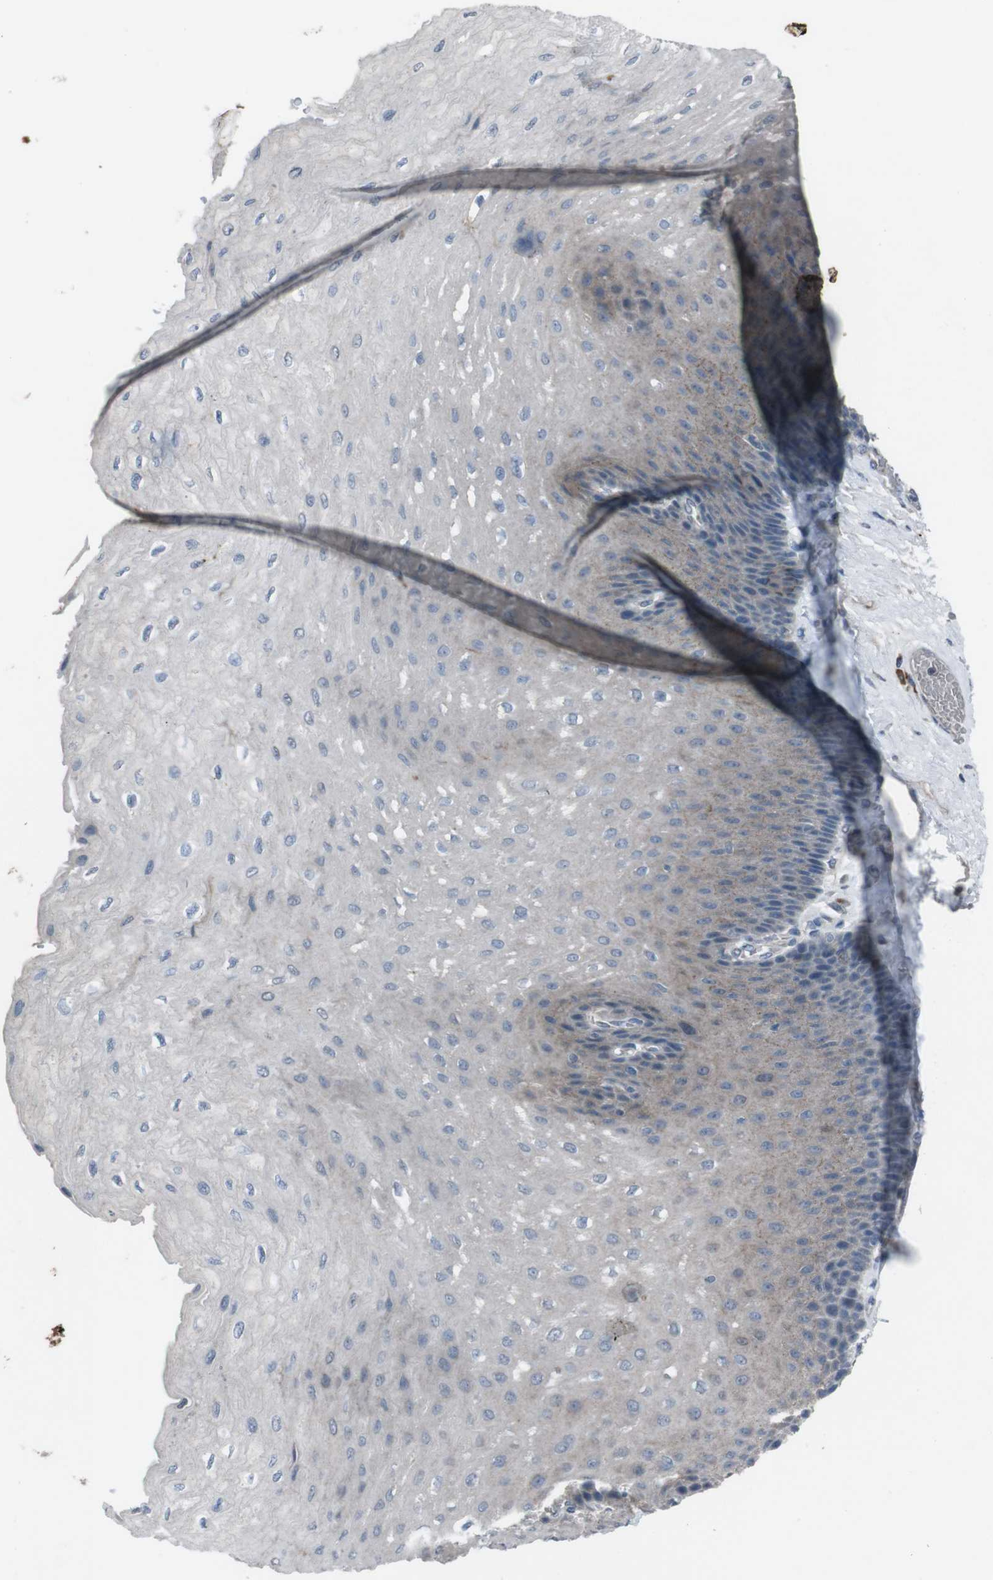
{"staining": {"intensity": "weak", "quantity": "<25%", "location": "cytoplasmic/membranous"}, "tissue": "esophagus", "cell_type": "Squamous epithelial cells", "image_type": "normal", "snomed": [{"axis": "morphology", "description": "Normal tissue, NOS"}, {"axis": "topography", "description": "Esophagus"}], "caption": "Image shows no significant protein staining in squamous epithelial cells of benign esophagus. (DAB (3,3'-diaminobenzidine) immunohistochemistry visualized using brightfield microscopy, high magnification).", "gene": "EFNA5", "patient": {"sex": "female", "age": 72}}